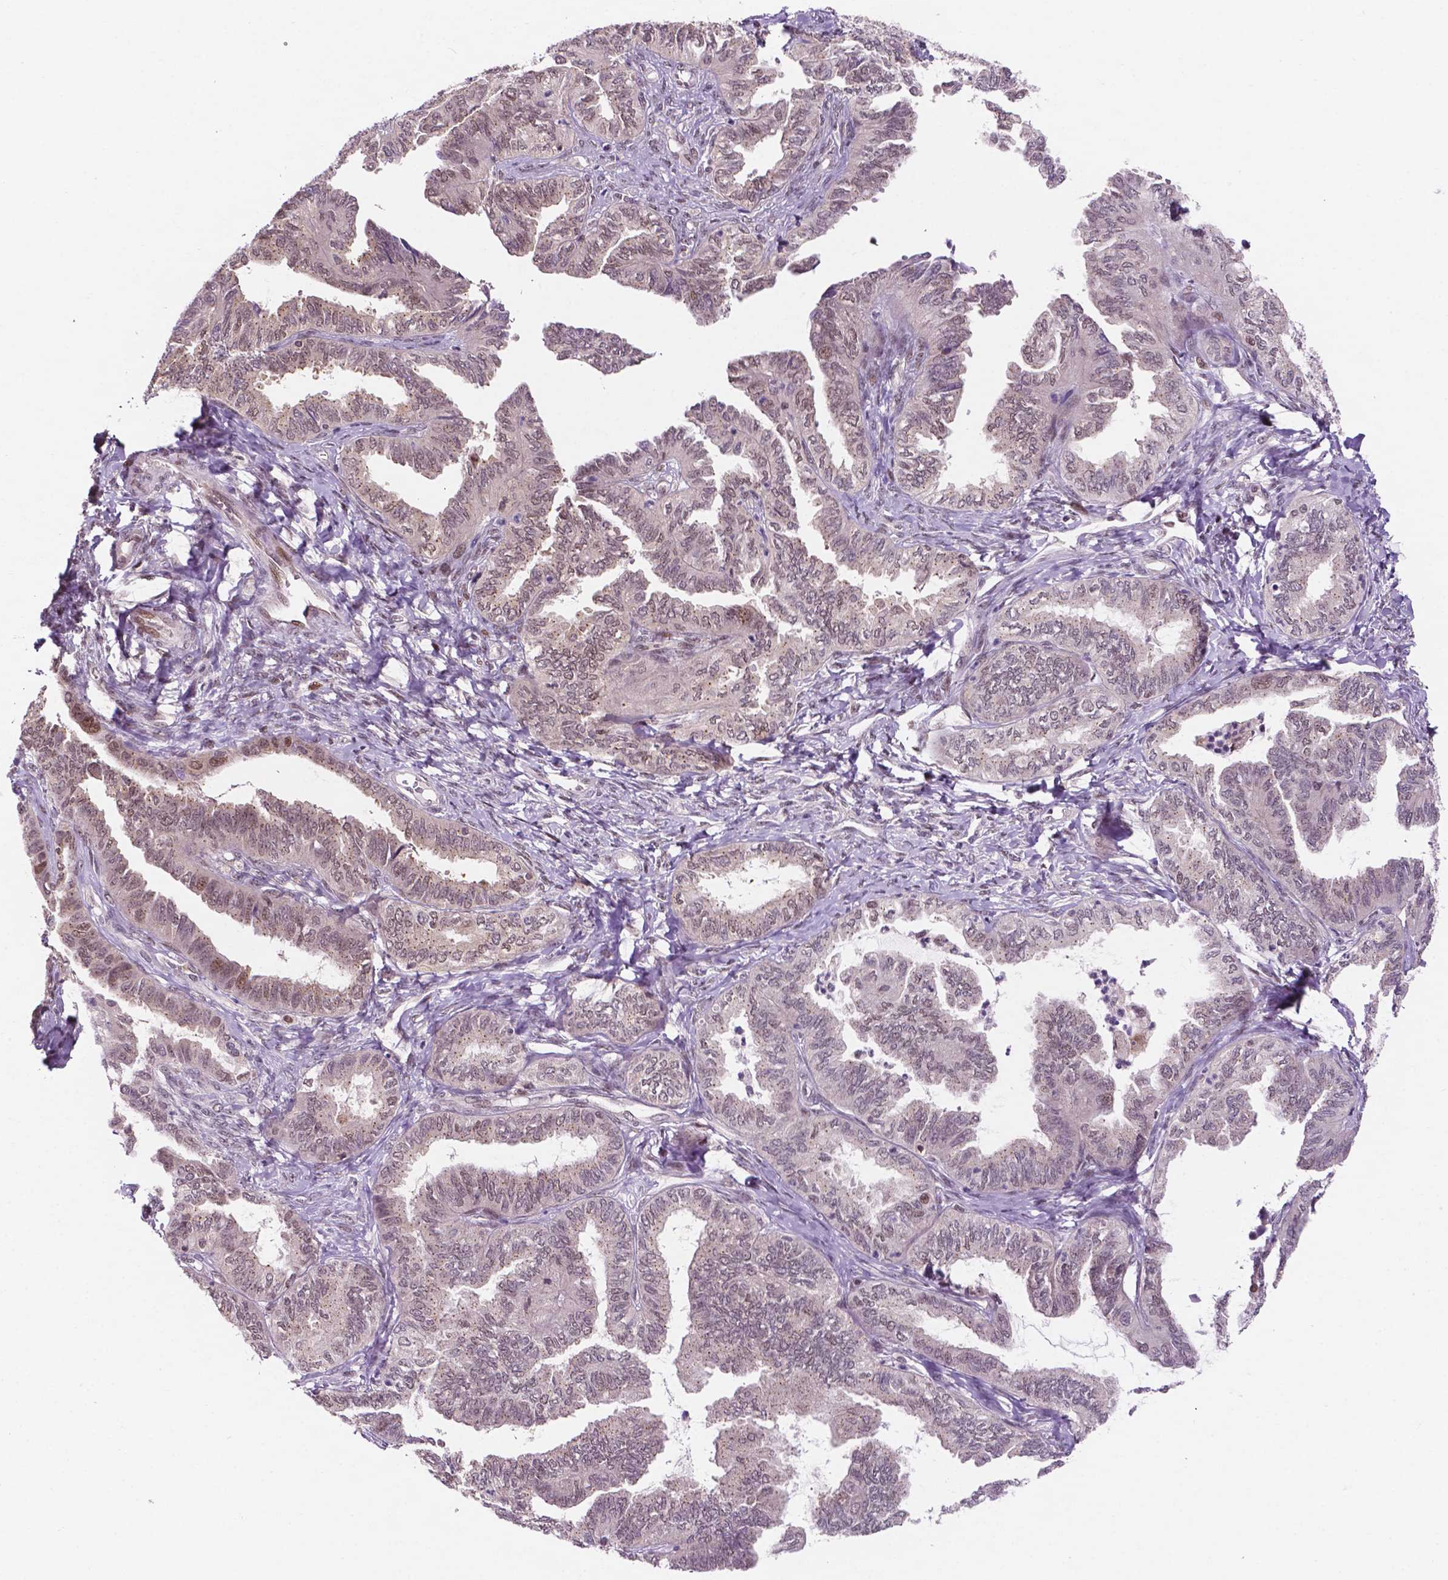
{"staining": {"intensity": "weak", "quantity": "25%-75%", "location": "nuclear"}, "tissue": "ovarian cancer", "cell_type": "Tumor cells", "image_type": "cancer", "snomed": [{"axis": "morphology", "description": "Carcinoma, endometroid"}, {"axis": "topography", "description": "Ovary"}], "caption": "Immunohistochemistry (IHC) histopathology image of ovarian endometroid carcinoma stained for a protein (brown), which displays low levels of weak nuclear staining in approximately 25%-75% of tumor cells.", "gene": "PER2", "patient": {"sex": "female", "age": 70}}